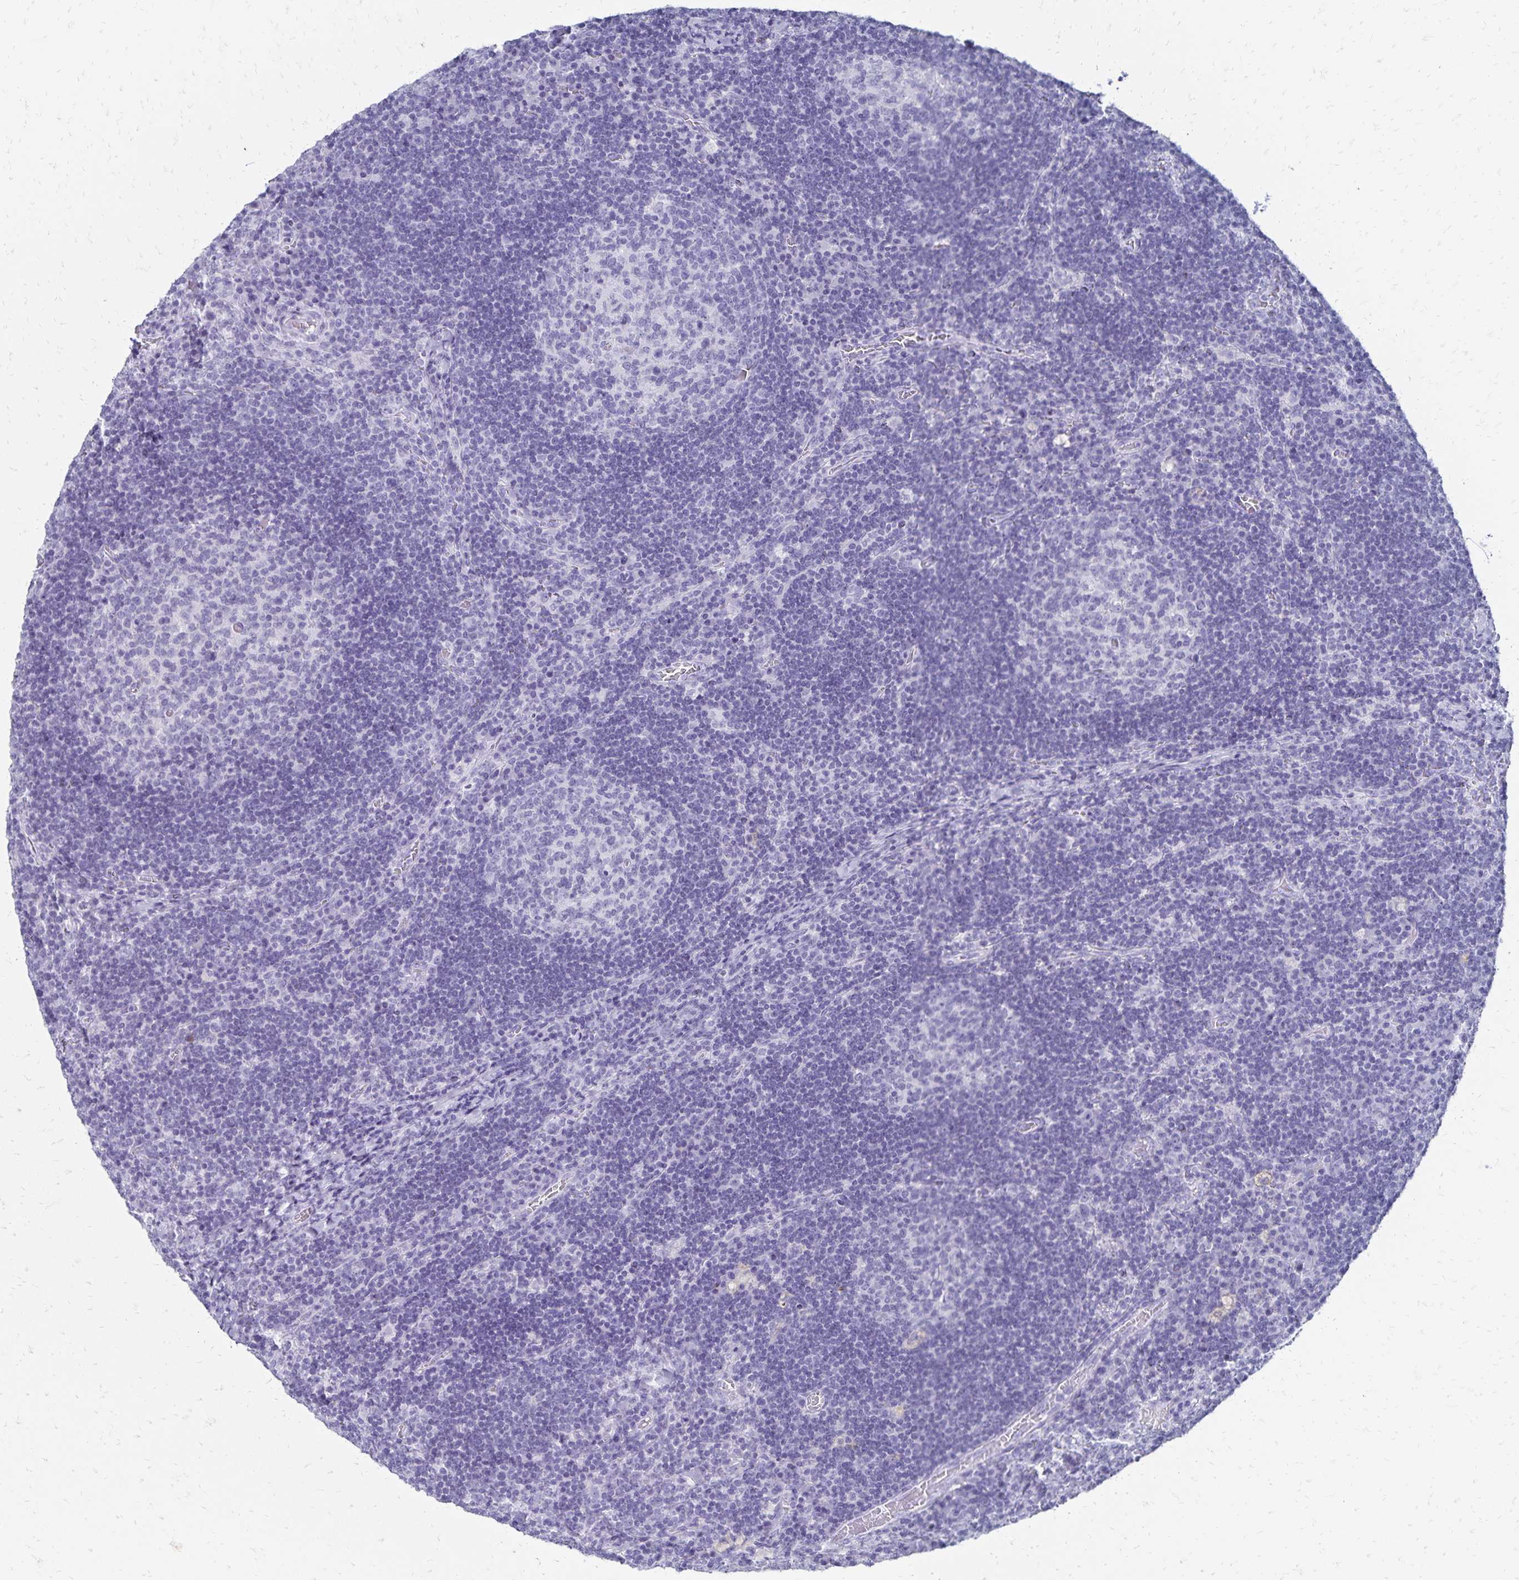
{"staining": {"intensity": "negative", "quantity": "none", "location": "none"}, "tissue": "lymph node", "cell_type": "Germinal center cells", "image_type": "normal", "snomed": [{"axis": "morphology", "description": "Normal tissue, NOS"}, {"axis": "topography", "description": "Lymph node"}], "caption": "This is a micrograph of IHC staining of unremarkable lymph node, which shows no expression in germinal center cells.", "gene": "GIP", "patient": {"sex": "male", "age": 67}}